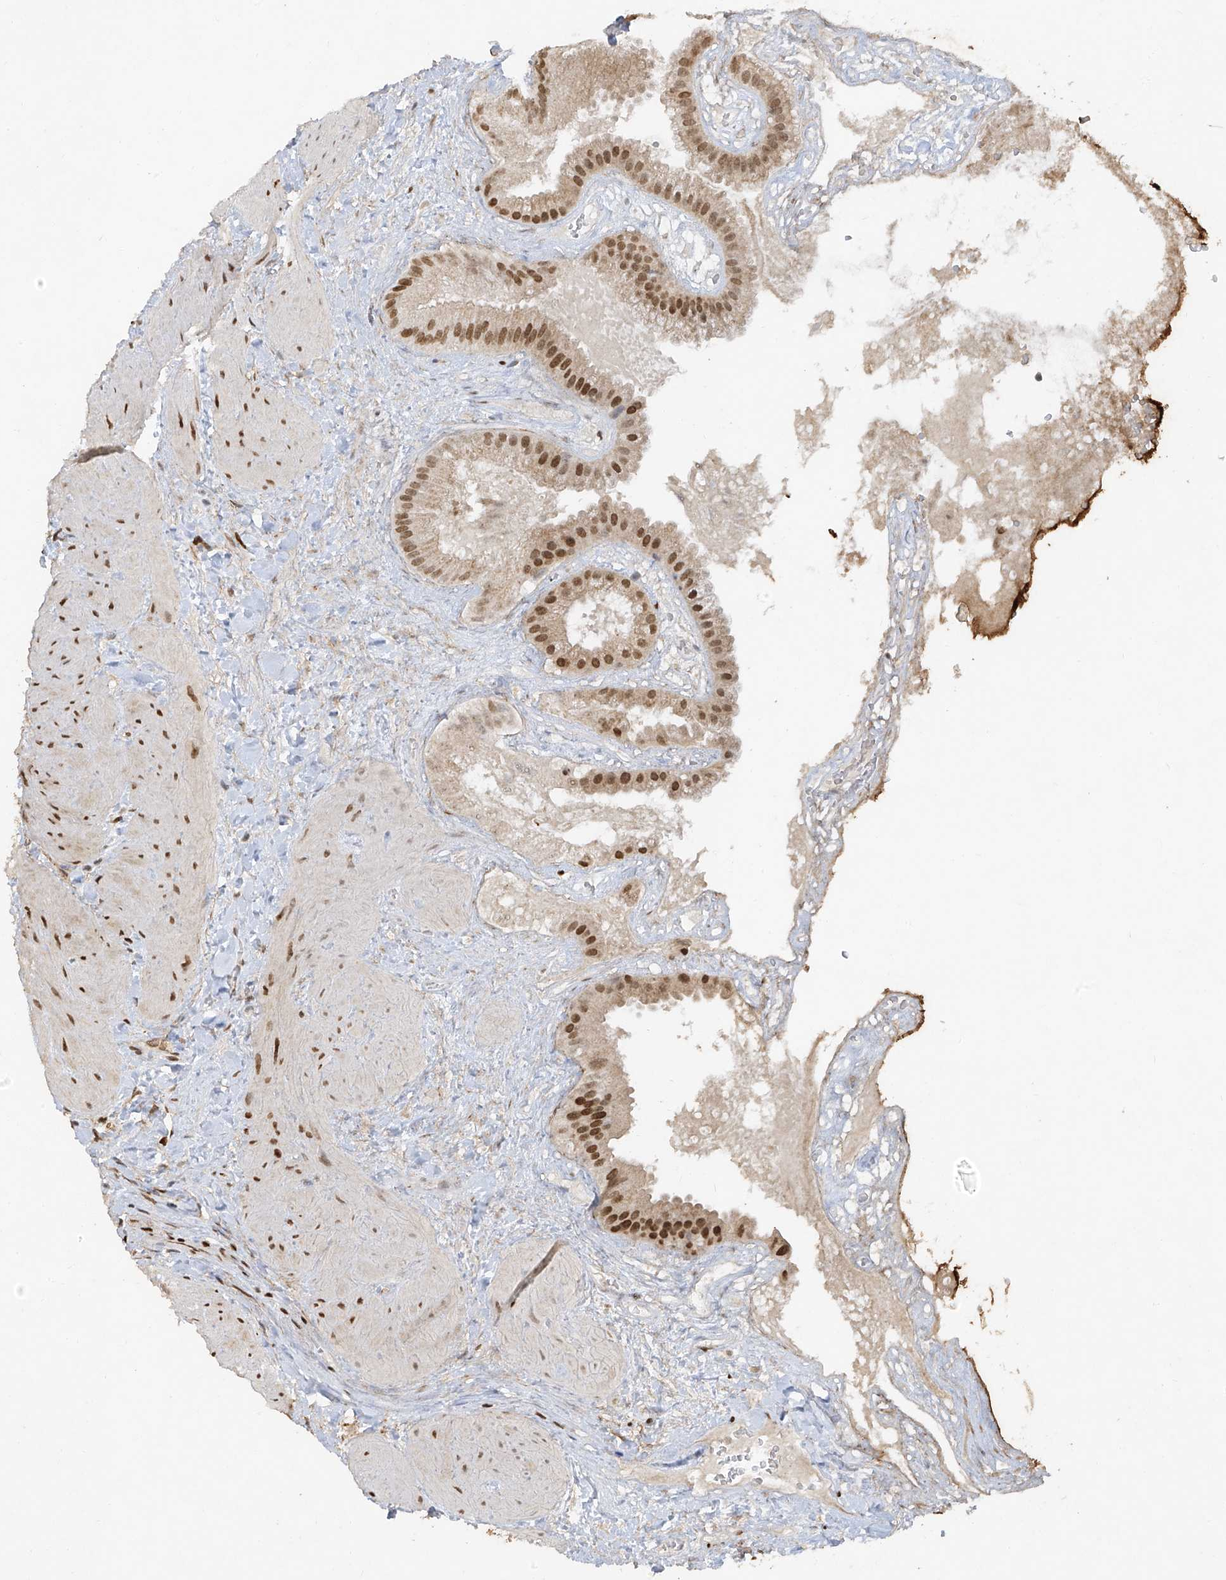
{"staining": {"intensity": "strong", "quantity": ">75%", "location": "nuclear"}, "tissue": "gallbladder", "cell_type": "Glandular cells", "image_type": "normal", "snomed": [{"axis": "morphology", "description": "Normal tissue, NOS"}, {"axis": "topography", "description": "Gallbladder"}], "caption": "A brown stain highlights strong nuclear positivity of a protein in glandular cells of normal gallbladder.", "gene": "ATRIP", "patient": {"sex": "male", "age": 55}}